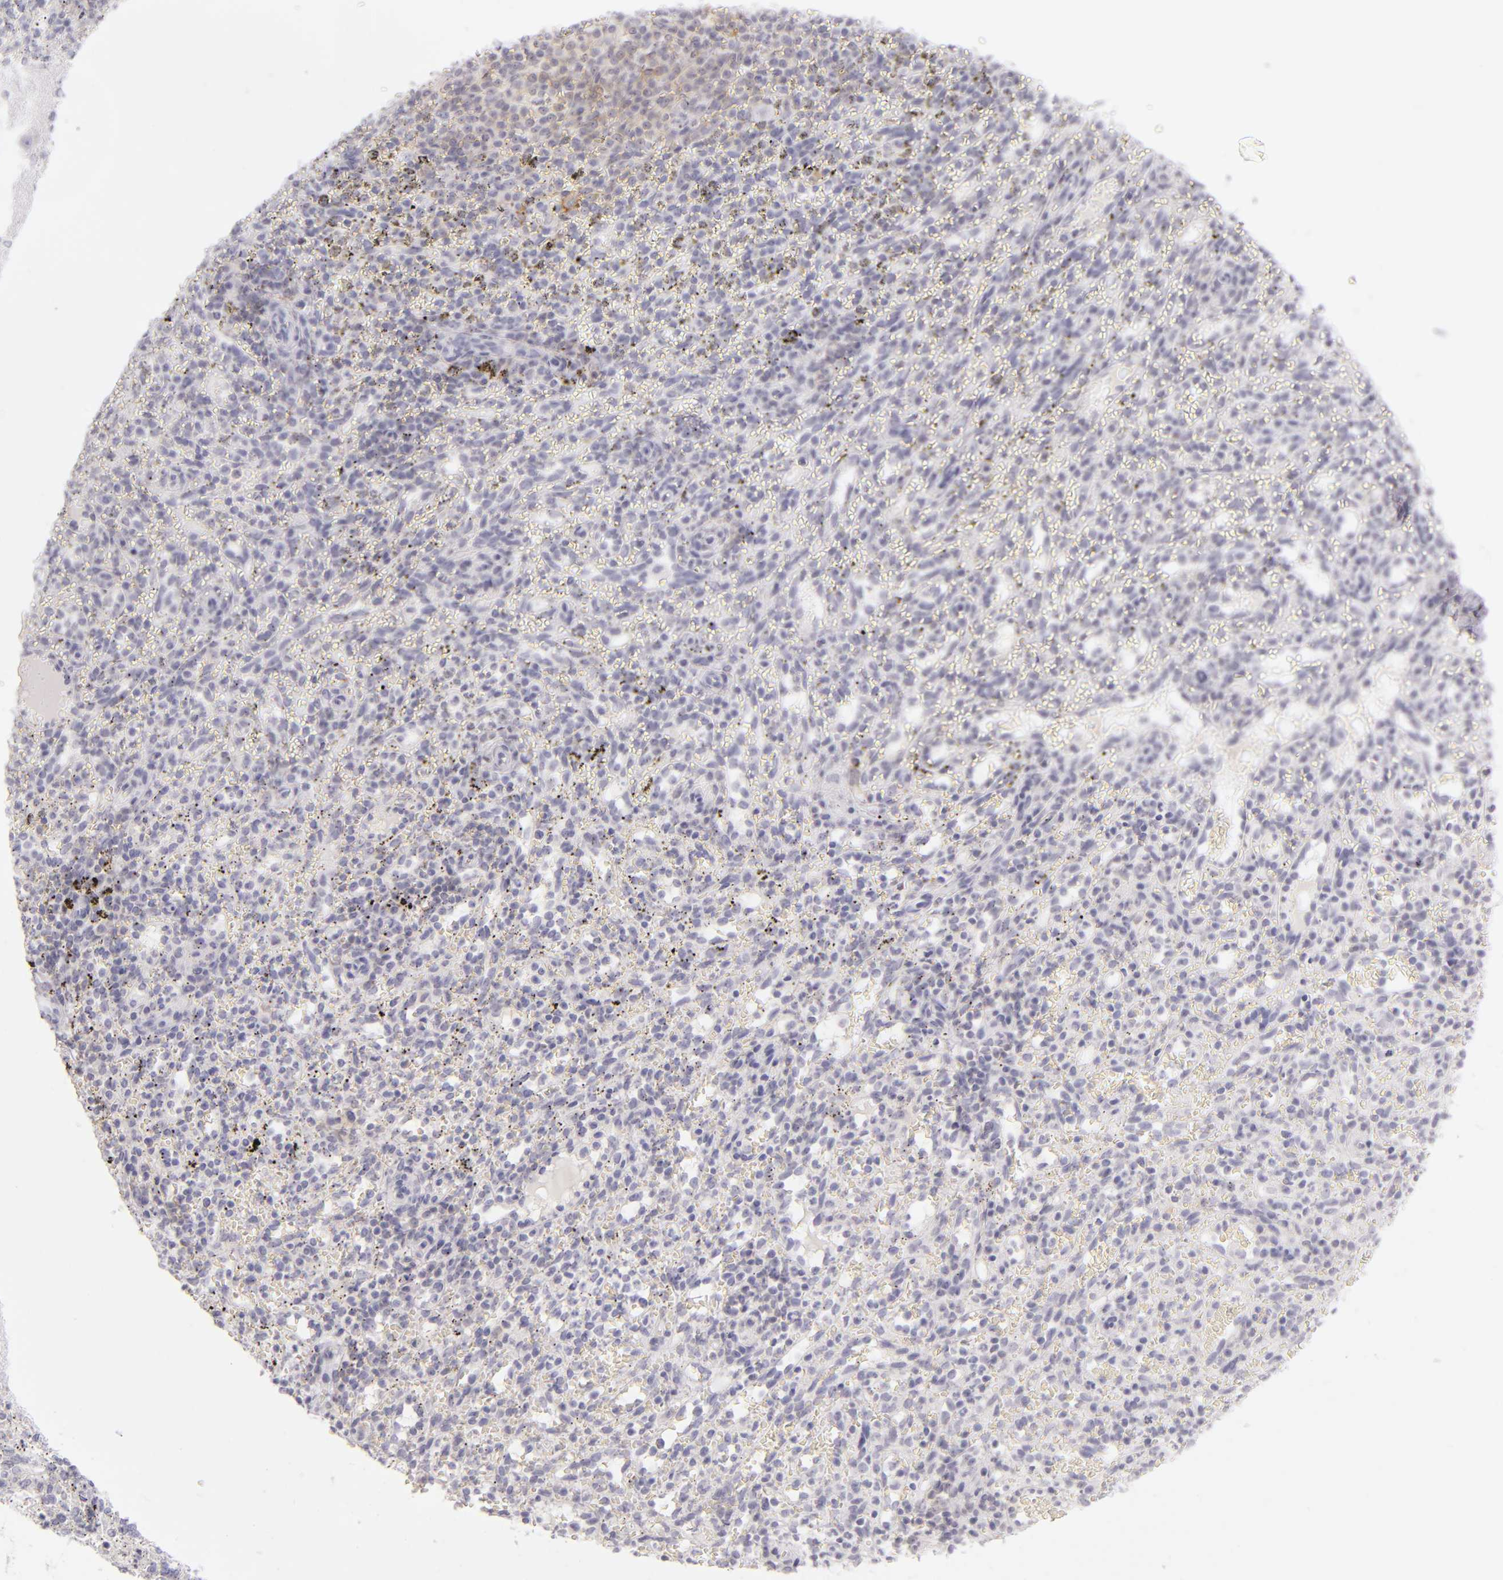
{"staining": {"intensity": "negative", "quantity": "none", "location": "none"}, "tissue": "spleen", "cell_type": "Cells in red pulp", "image_type": "normal", "snomed": [{"axis": "morphology", "description": "Normal tissue, NOS"}, {"axis": "topography", "description": "Spleen"}], "caption": "DAB (3,3'-diaminobenzidine) immunohistochemical staining of benign human spleen displays no significant expression in cells in red pulp.", "gene": "CD40", "patient": {"sex": "female", "age": 10}}